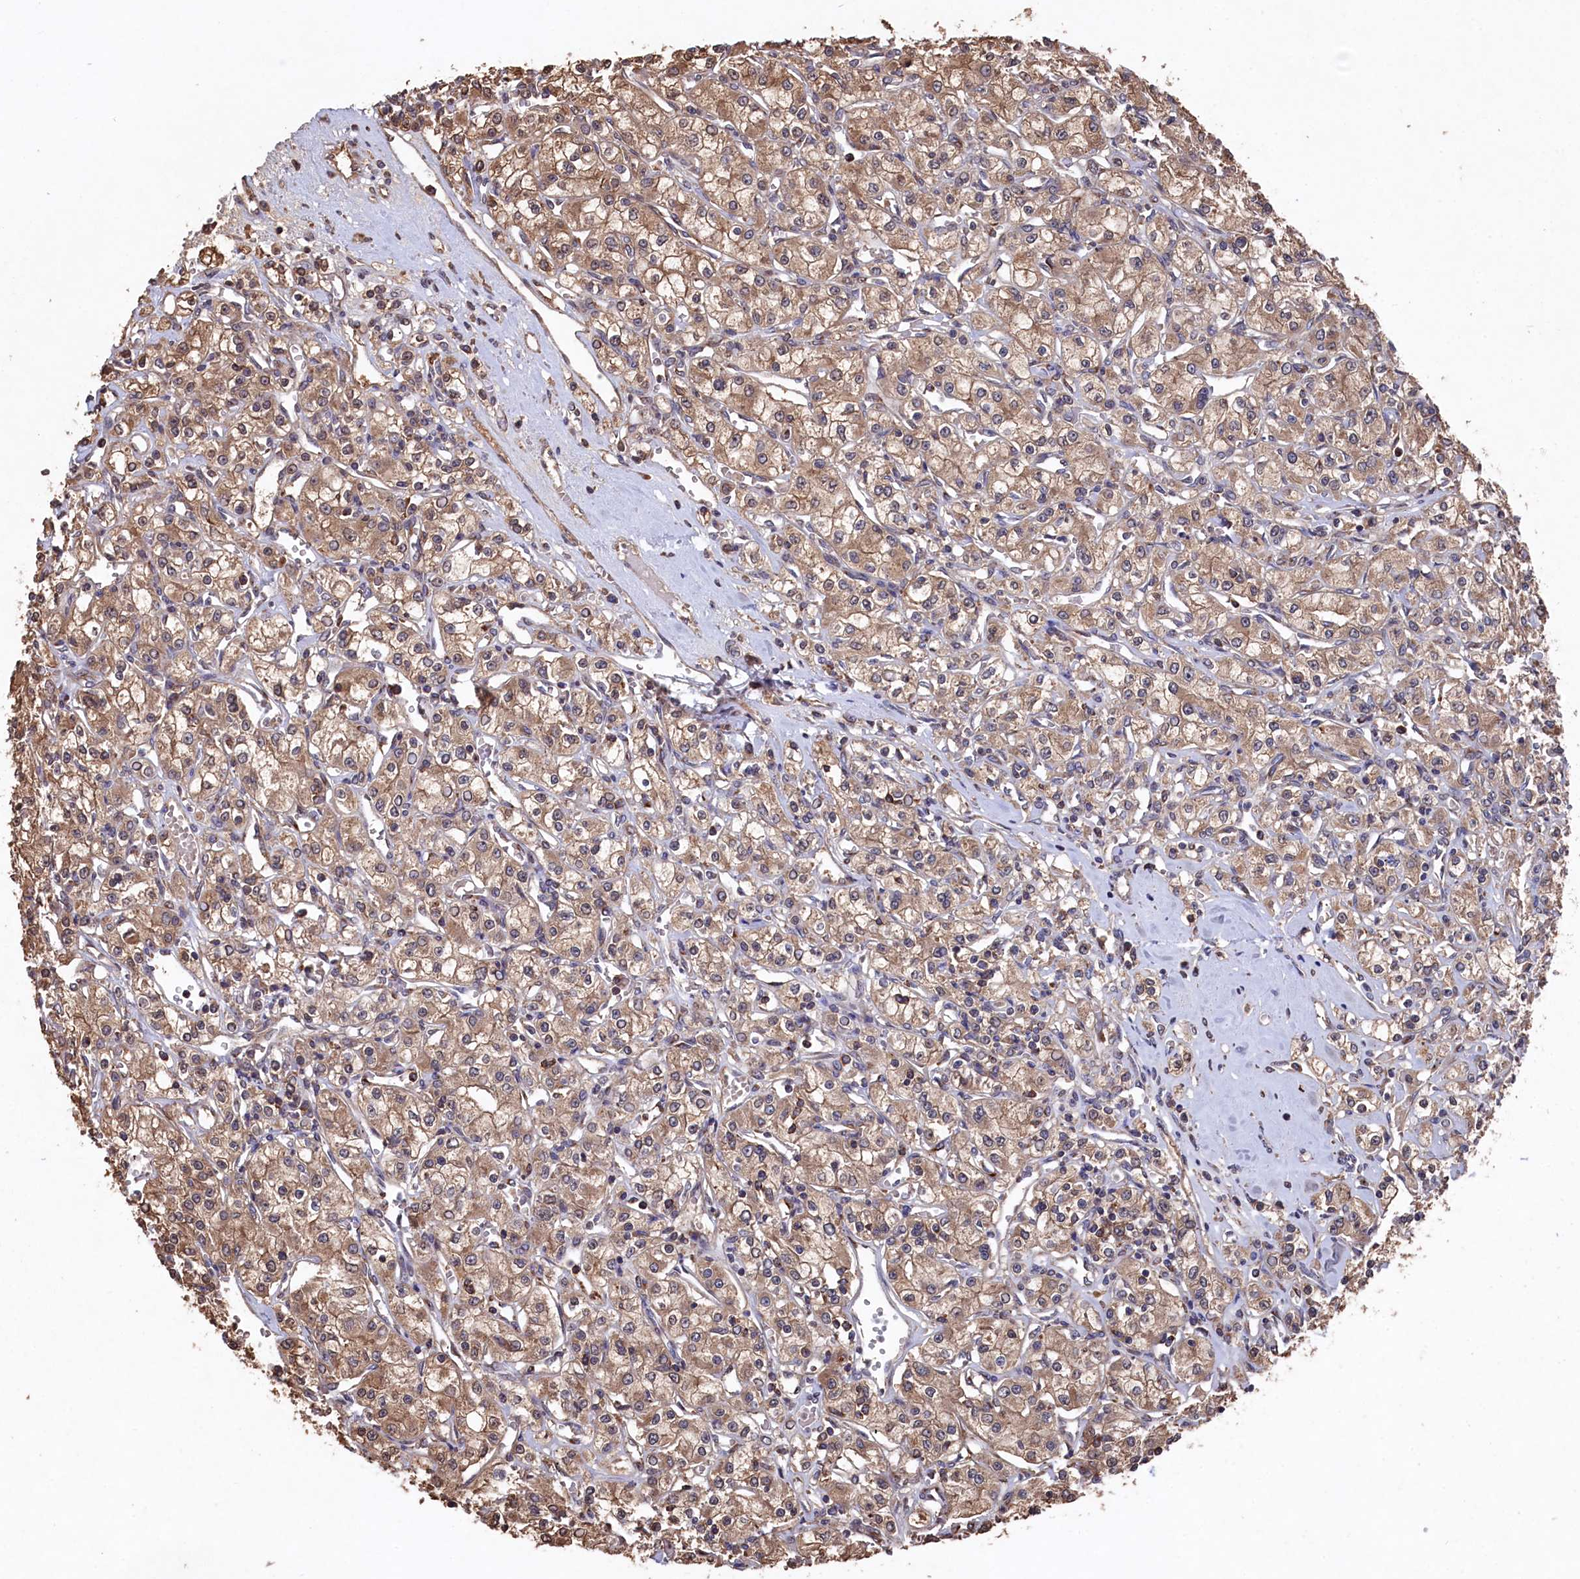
{"staining": {"intensity": "moderate", "quantity": ">75%", "location": "cytoplasmic/membranous"}, "tissue": "renal cancer", "cell_type": "Tumor cells", "image_type": "cancer", "snomed": [{"axis": "morphology", "description": "Adenocarcinoma, NOS"}, {"axis": "topography", "description": "Kidney"}], "caption": "Adenocarcinoma (renal) was stained to show a protein in brown. There is medium levels of moderate cytoplasmic/membranous staining in about >75% of tumor cells. (DAB IHC with brightfield microscopy, high magnification).", "gene": "NAA60", "patient": {"sex": "female", "age": 59}}